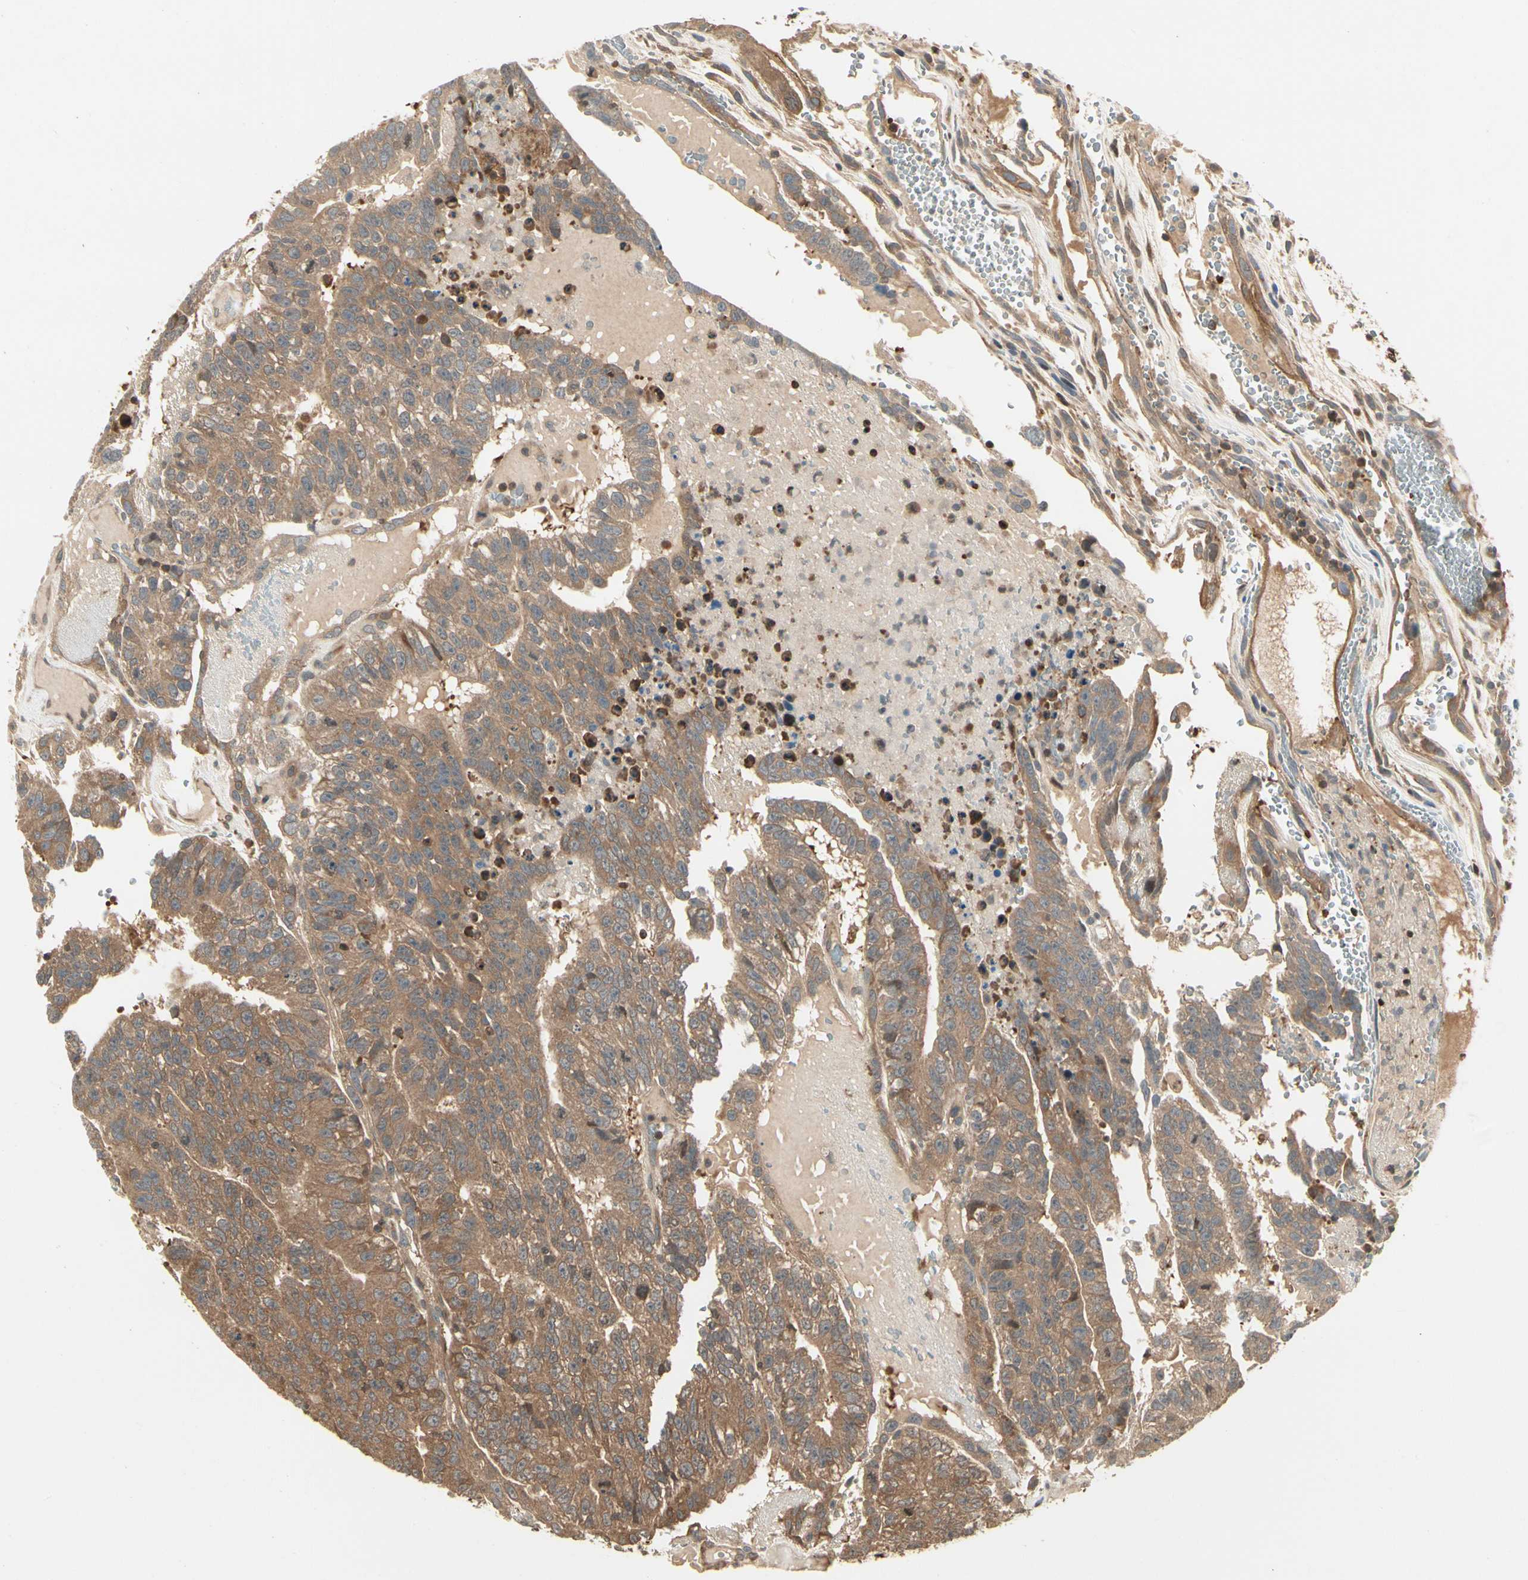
{"staining": {"intensity": "moderate", "quantity": ">75%", "location": "cytoplasmic/membranous"}, "tissue": "testis cancer", "cell_type": "Tumor cells", "image_type": "cancer", "snomed": [{"axis": "morphology", "description": "Seminoma, NOS"}, {"axis": "morphology", "description": "Carcinoma, Embryonal, NOS"}, {"axis": "topography", "description": "Testis"}], "caption": "An IHC micrograph of neoplastic tissue is shown. Protein staining in brown shows moderate cytoplasmic/membranous positivity in embryonal carcinoma (testis) within tumor cells.", "gene": "YWHAQ", "patient": {"sex": "male", "age": 52}}